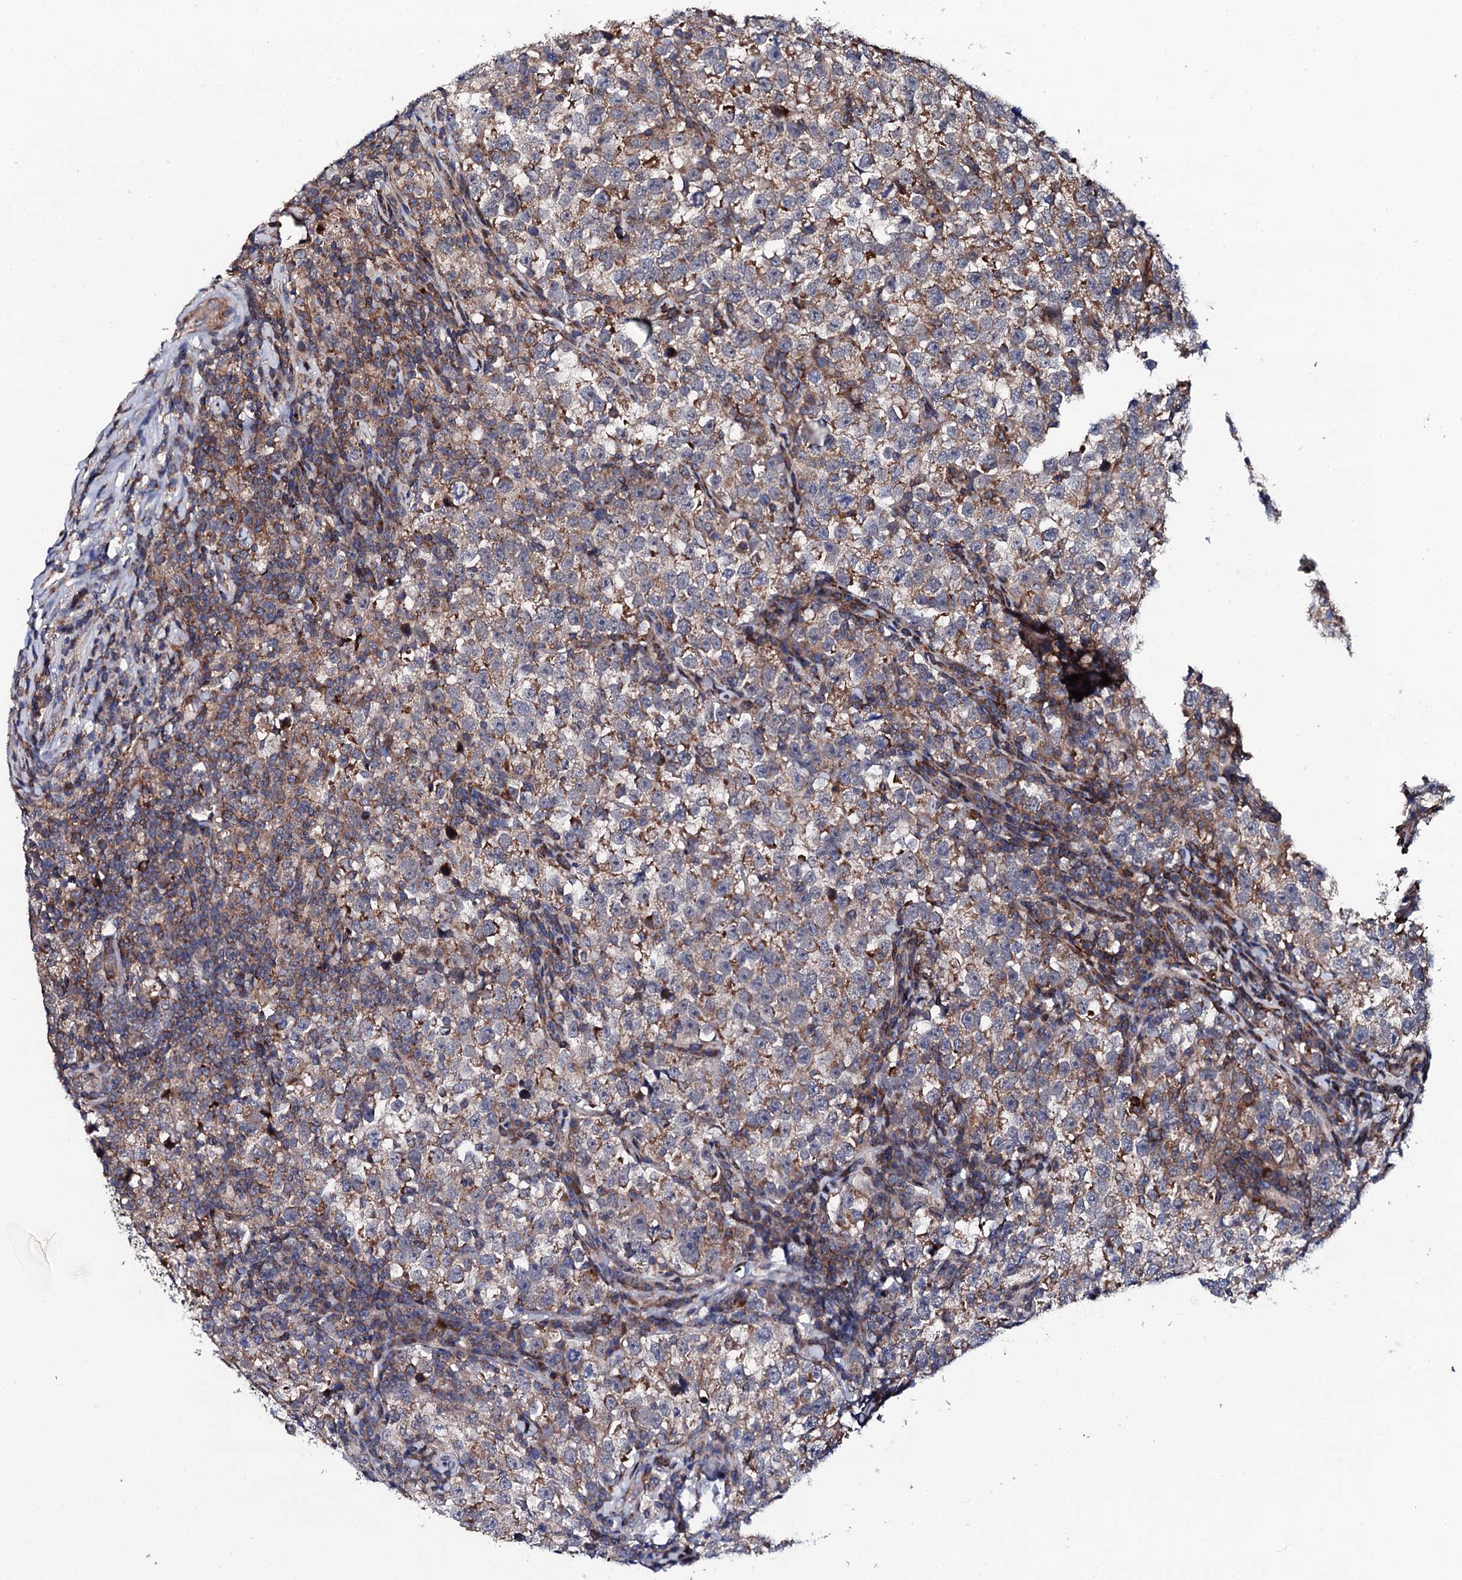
{"staining": {"intensity": "moderate", "quantity": "25%-75%", "location": "cytoplasmic/membranous"}, "tissue": "testis cancer", "cell_type": "Tumor cells", "image_type": "cancer", "snomed": [{"axis": "morphology", "description": "Normal tissue, NOS"}, {"axis": "morphology", "description": "Seminoma, NOS"}, {"axis": "topography", "description": "Testis"}], "caption": "Immunohistochemistry (IHC) histopathology image of neoplastic tissue: testis cancer stained using immunohistochemistry (IHC) exhibits medium levels of moderate protein expression localized specifically in the cytoplasmic/membranous of tumor cells, appearing as a cytoplasmic/membranous brown color.", "gene": "COG4", "patient": {"sex": "male", "age": 43}}